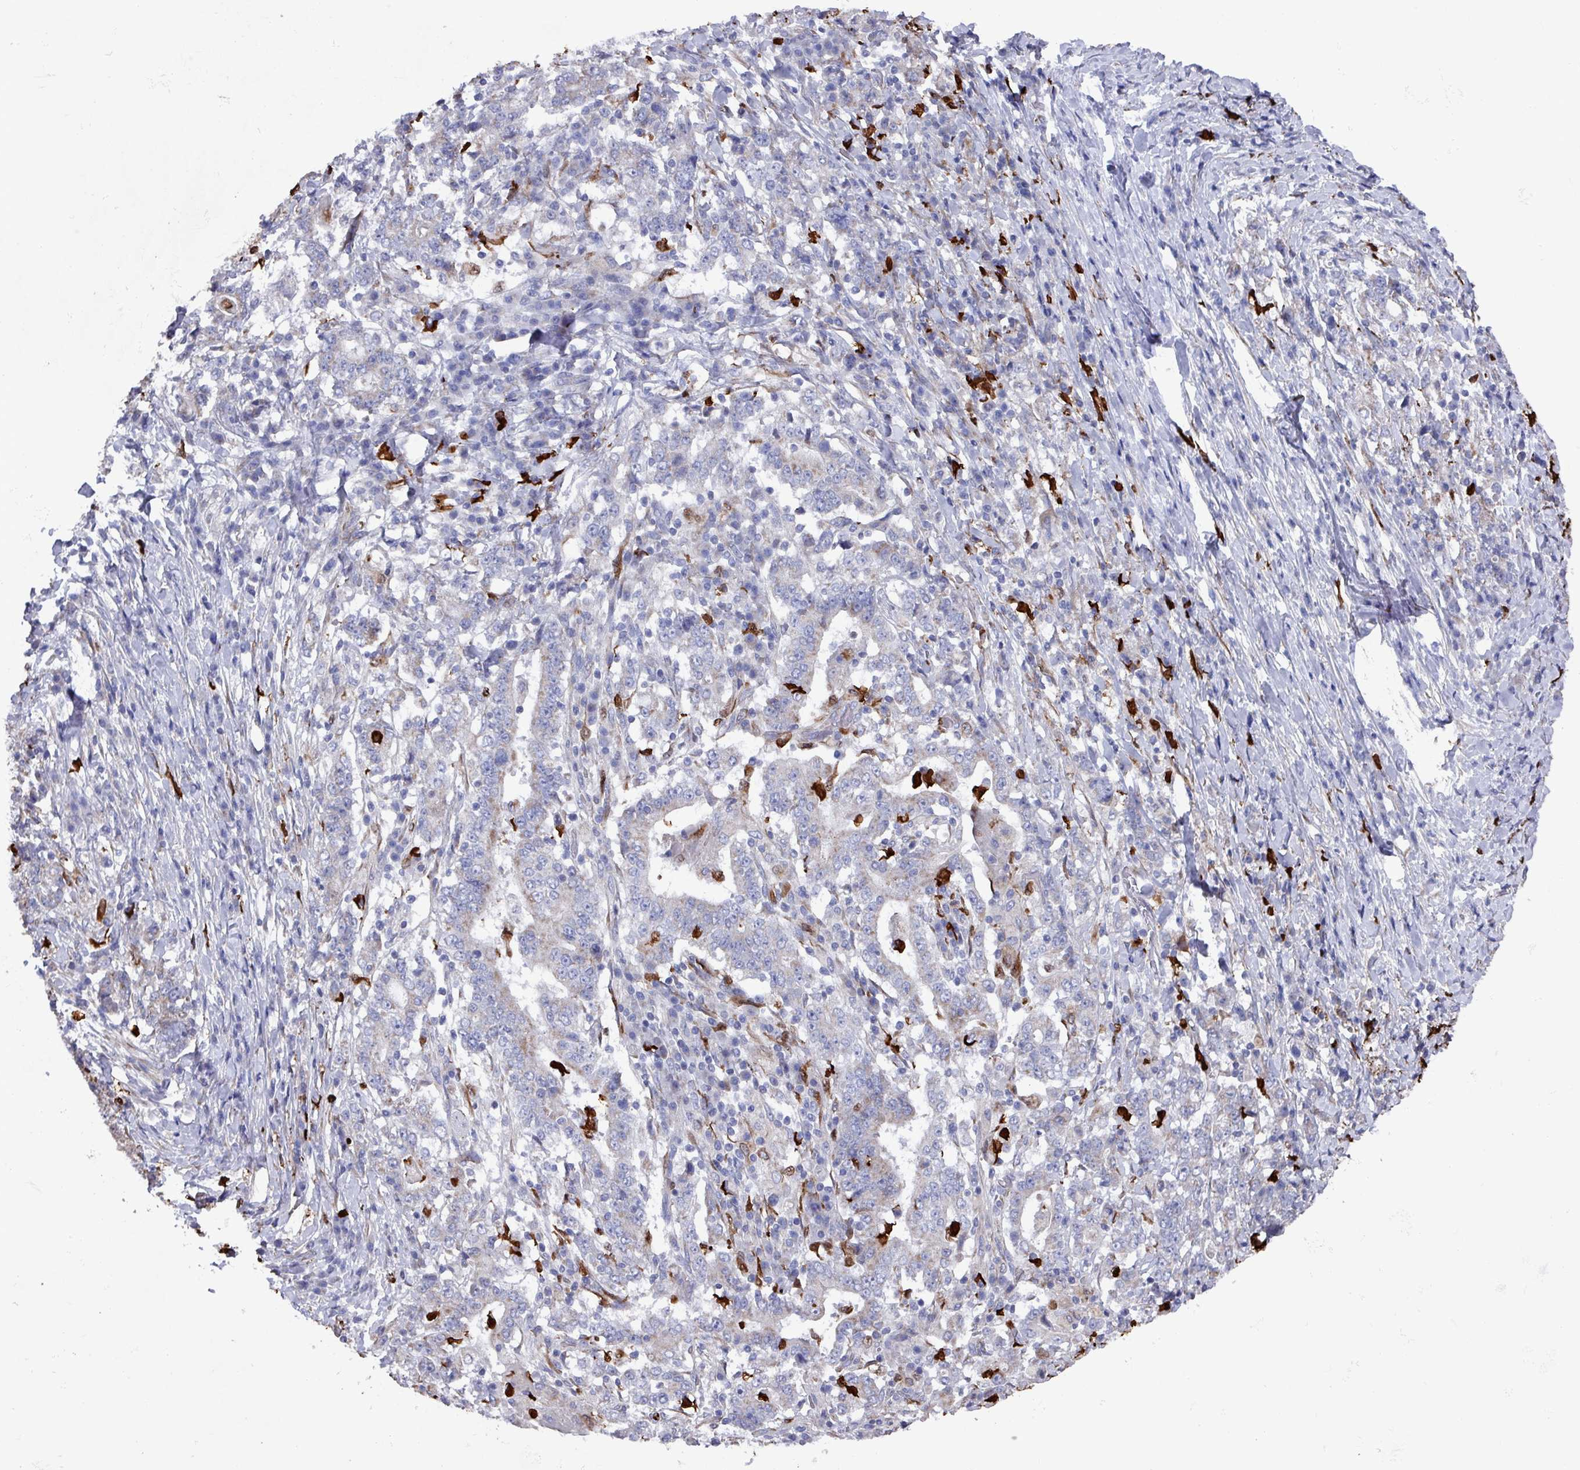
{"staining": {"intensity": "weak", "quantity": "25%-75%", "location": "cytoplasmic/membranous"}, "tissue": "stomach cancer", "cell_type": "Tumor cells", "image_type": "cancer", "snomed": [{"axis": "morphology", "description": "Normal tissue, NOS"}, {"axis": "morphology", "description": "Adenocarcinoma, NOS"}, {"axis": "topography", "description": "Stomach, upper"}, {"axis": "topography", "description": "Stomach"}], "caption": "Protein staining exhibits weak cytoplasmic/membranous expression in about 25%-75% of tumor cells in stomach cancer.", "gene": "UQCC2", "patient": {"sex": "male", "age": 59}}